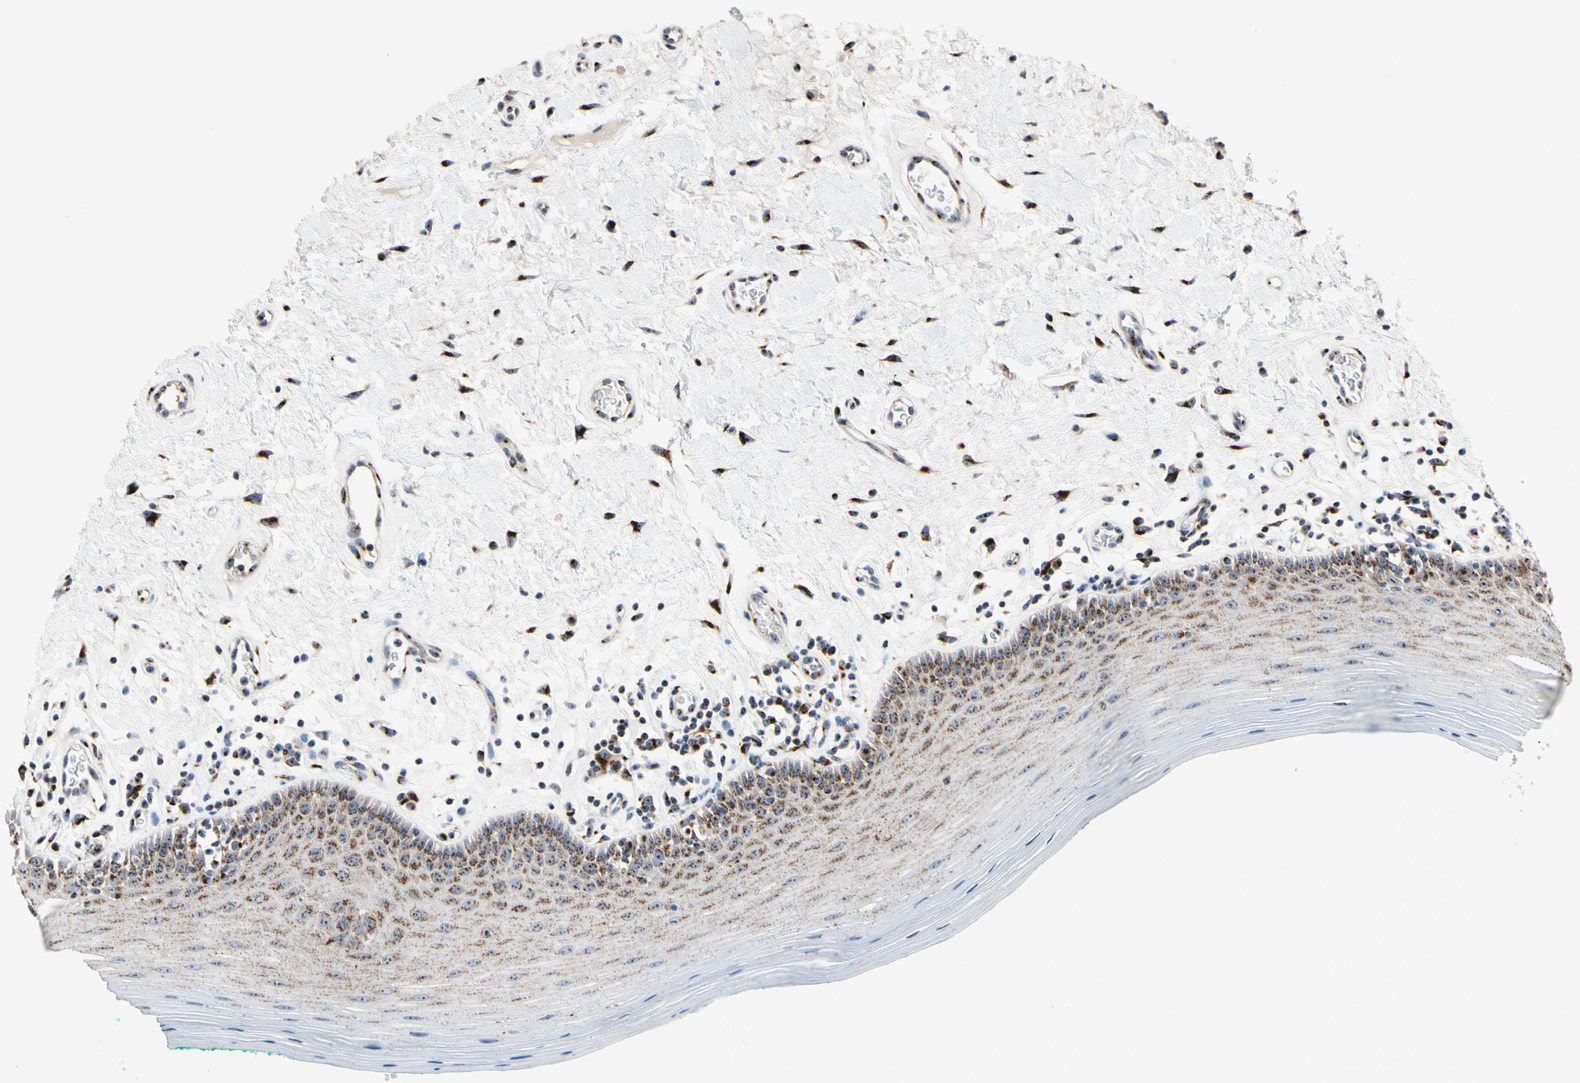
{"staining": {"intensity": "moderate", "quantity": "25%-75%", "location": "cytoplasmic/membranous"}, "tissue": "oral mucosa", "cell_type": "Squamous epithelial cells", "image_type": "normal", "snomed": [{"axis": "morphology", "description": "Normal tissue, NOS"}, {"axis": "topography", "description": "Skeletal muscle"}, {"axis": "topography", "description": "Oral tissue"}], "caption": "The immunohistochemical stain shows moderate cytoplasmic/membranous expression in squamous epithelial cells of benign oral mucosa. (DAB (3,3'-diaminobenzidine) IHC, brown staining for protein, blue staining for nuclei).", "gene": "TMED7", "patient": {"sex": "male", "age": 58}}